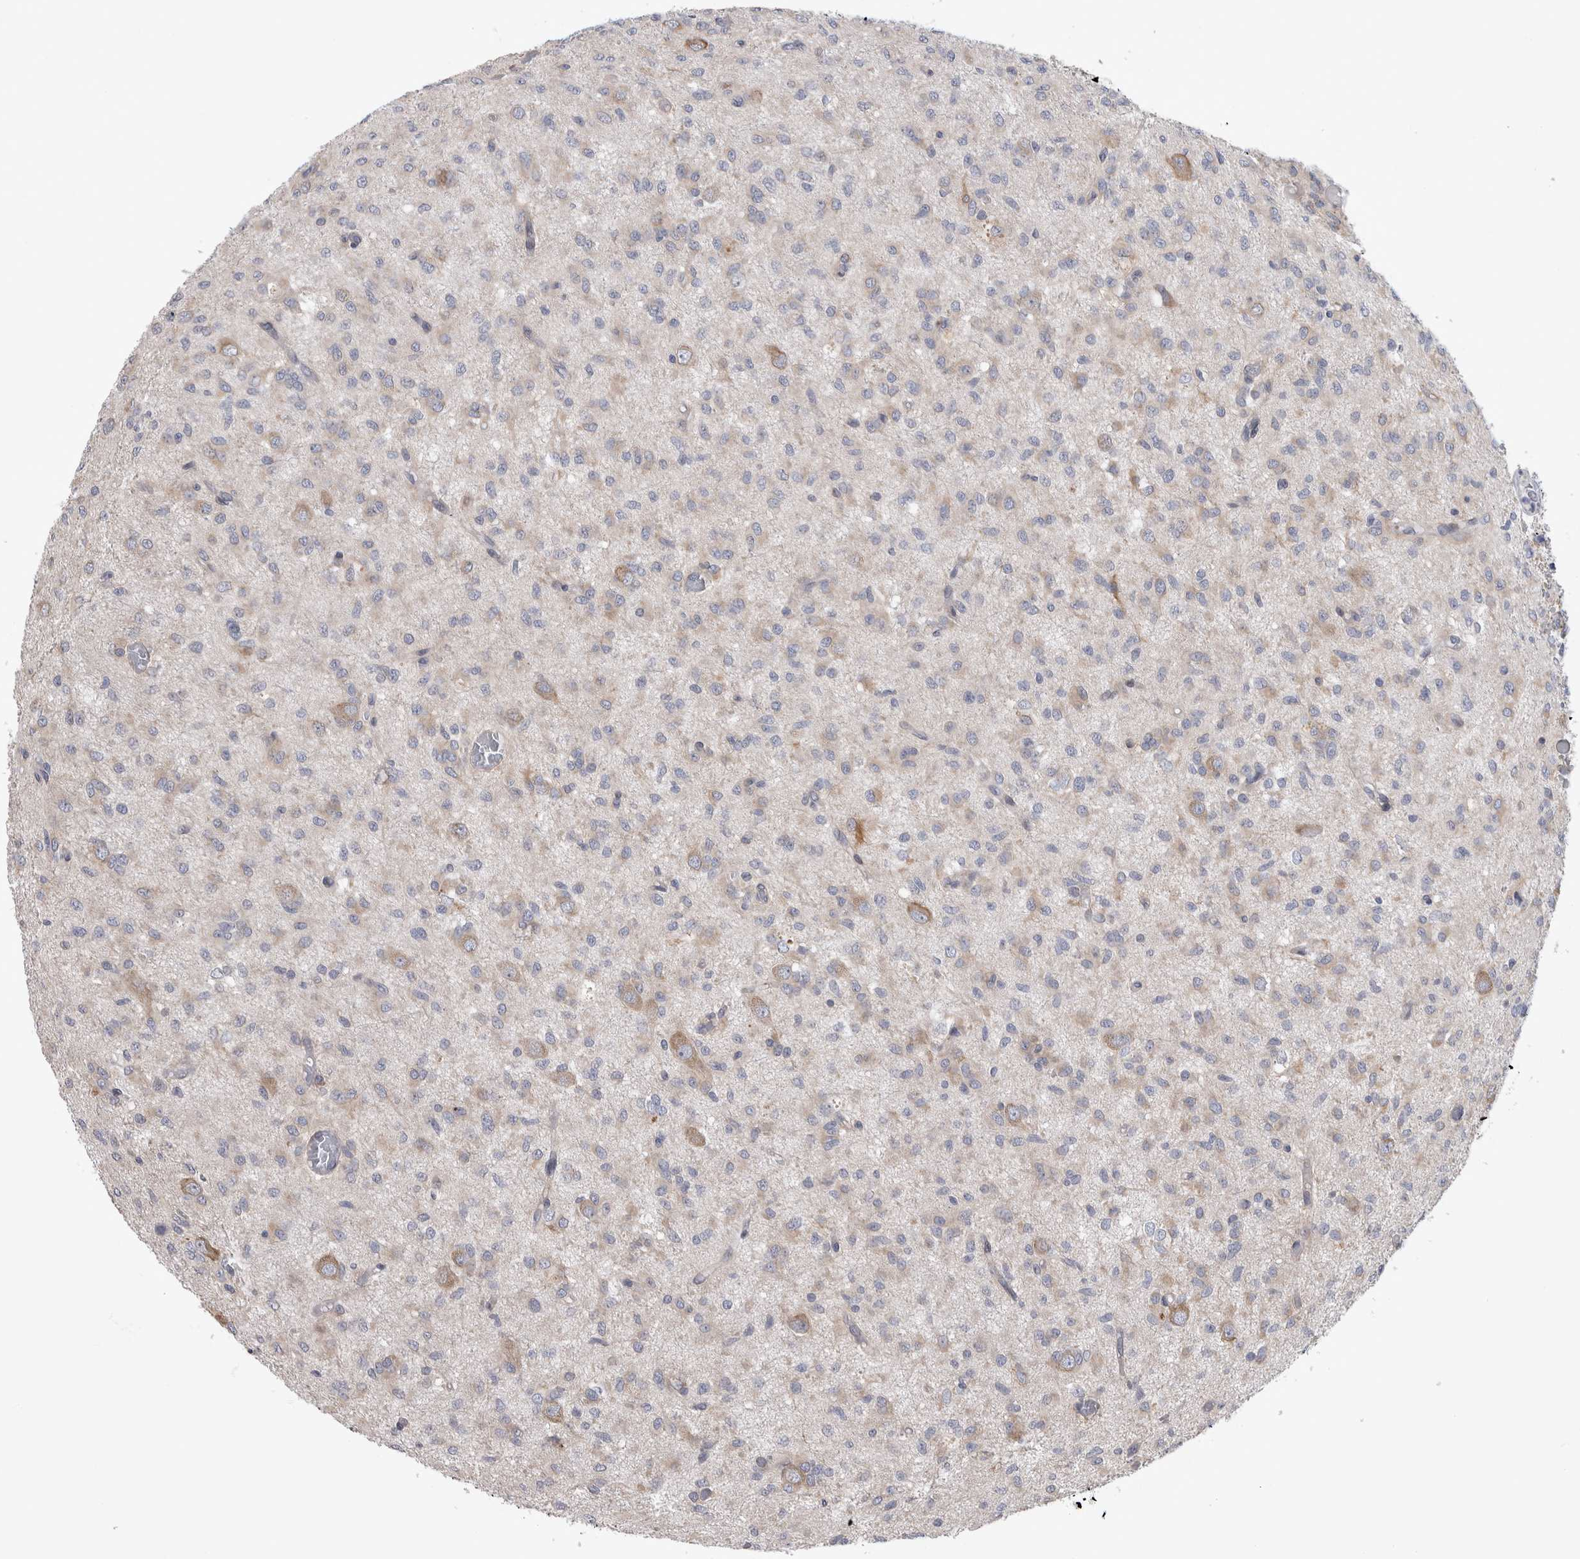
{"staining": {"intensity": "weak", "quantity": "25%-75%", "location": "cytoplasmic/membranous"}, "tissue": "glioma", "cell_type": "Tumor cells", "image_type": "cancer", "snomed": [{"axis": "morphology", "description": "Glioma, malignant, High grade"}, {"axis": "topography", "description": "Brain"}], "caption": "DAB (3,3'-diaminobenzidine) immunohistochemical staining of malignant high-grade glioma exhibits weak cytoplasmic/membranous protein expression in approximately 25%-75% of tumor cells.", "gene": "IBTK", "patient": {"sex": "female", "age": 59}}